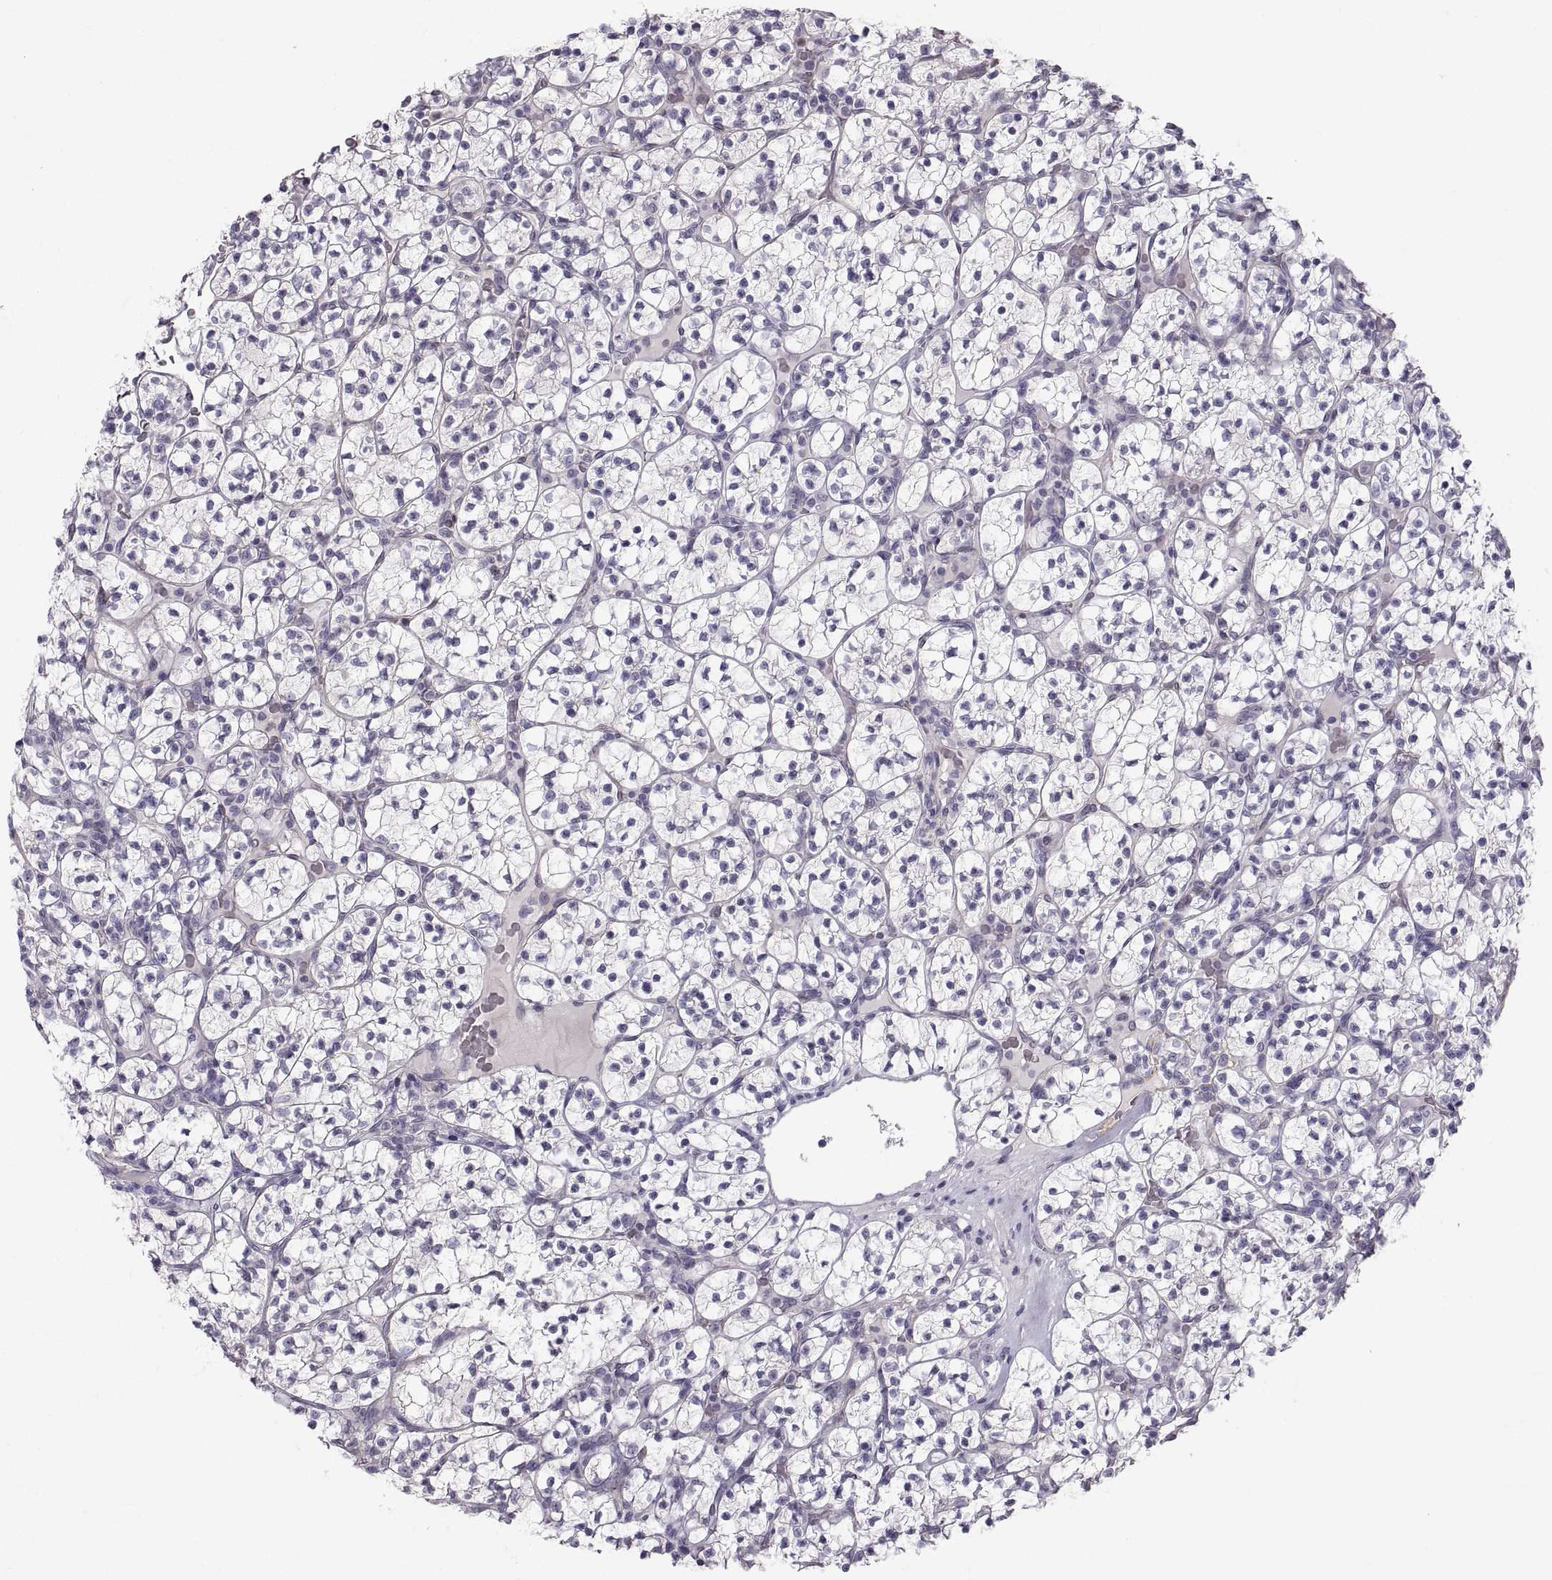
{"staining": {"intensity": "negative", "quantity": "none", "location": "none"}, "tissue": "renal cancer", "cell_type": "Tumor cells", "image_type": "cancer", "snomed": [{"axis": "morphology", "description": "Adenocarcinoma, NOS"}, {"axis": "topography", "description": "Kidney"}], "caption": "Tumor cells are negative for protein expression in human renal adenocarcinoma.", "gene": "PGM5", "patient": {"sex": "female", "age": 89}}